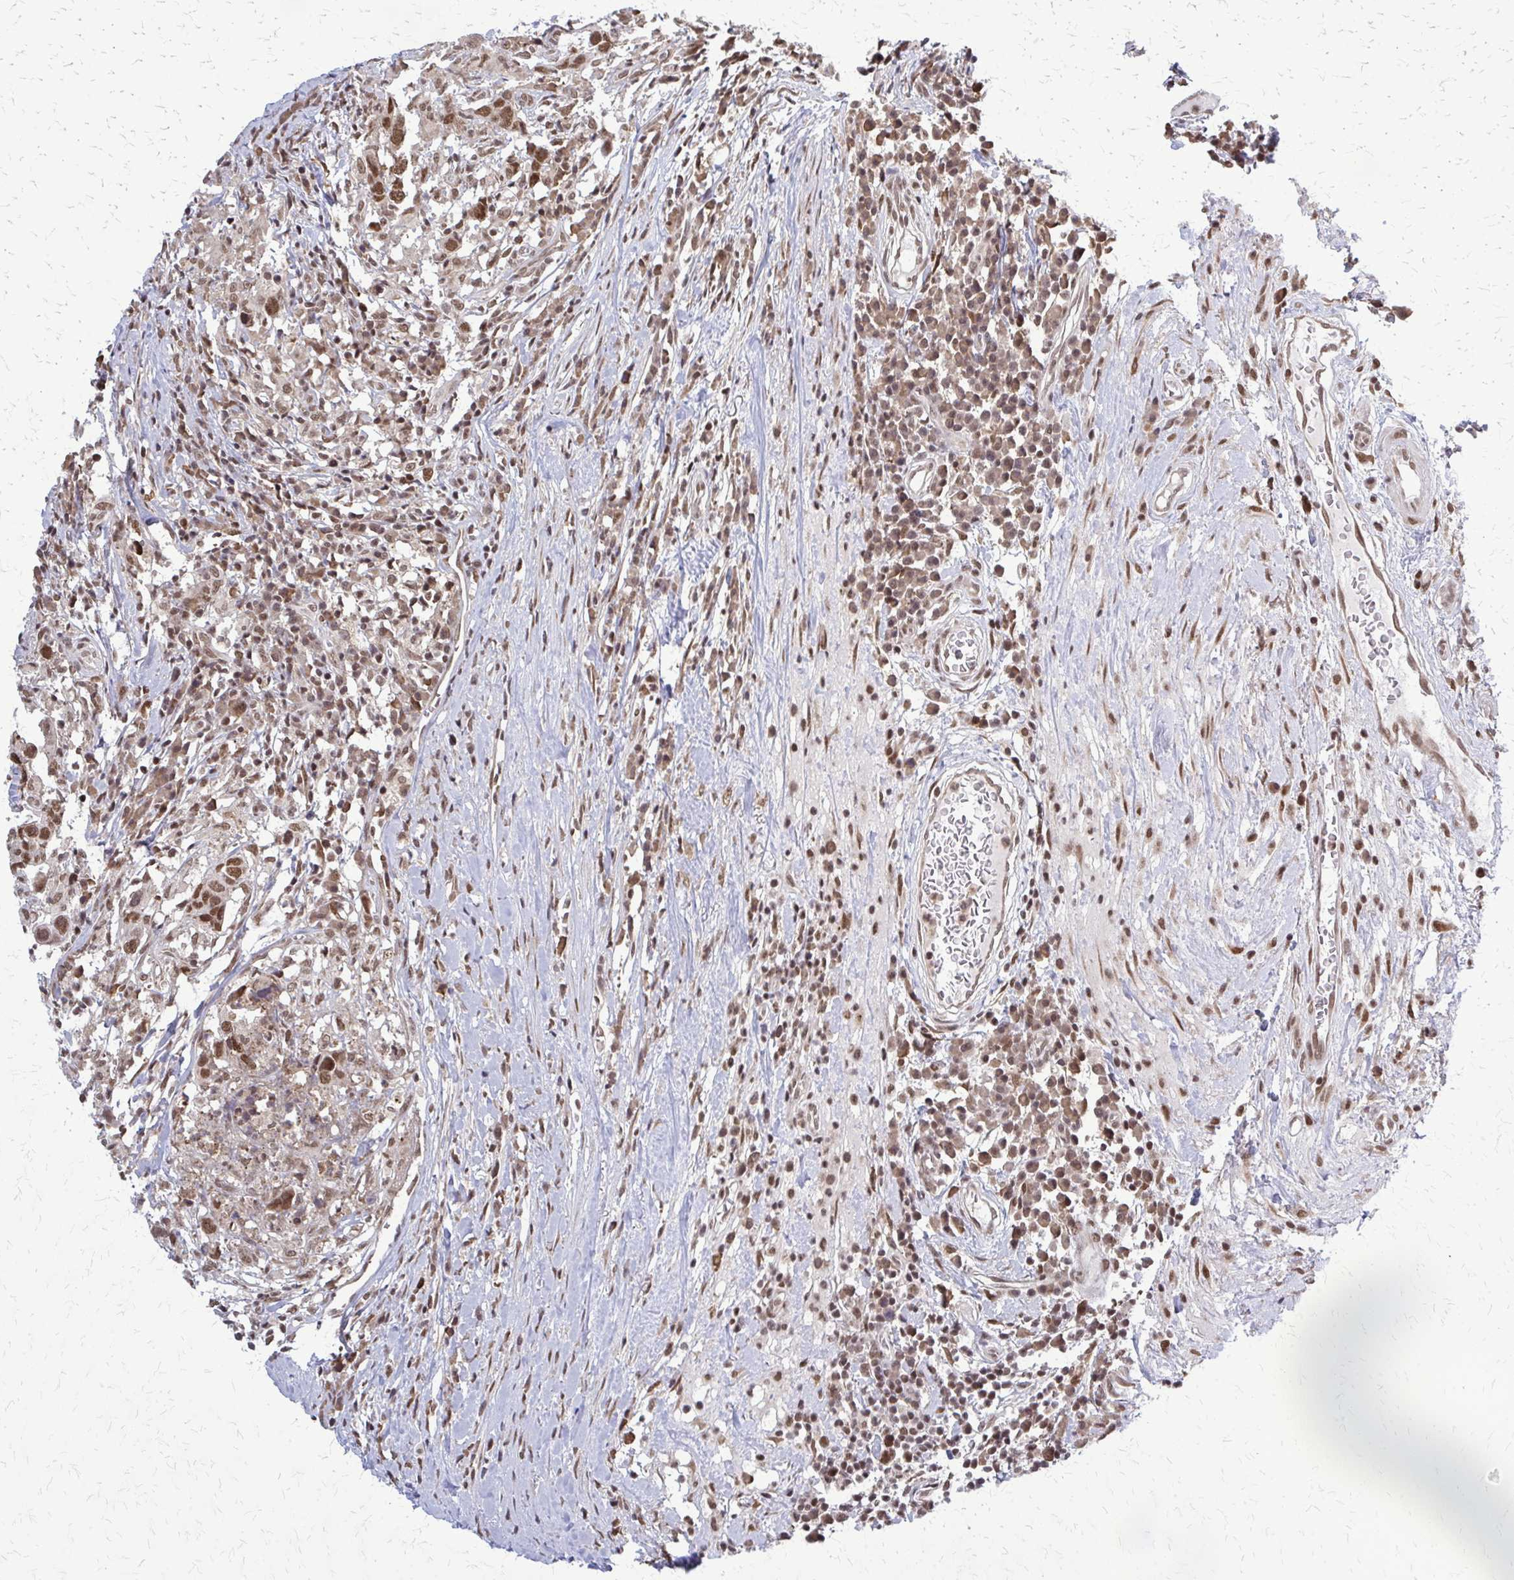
{"staining": {"intensity": "moderate", "quantity": ">75%", "location": "nuclear"}, "tissue": "head and neck cancer", "cell_type": "Tumor cells", "image_type": "cancer", "snomed": [{"axis": "morphology", "description": "Normal tissue, NOS"}, {"axis": "morphology", "description": "Squamous cell carcinoma, NOS"}, {"axis": "topography", "description": "Skeletal muscle"}, {"axis": "topography", "description": "Vascular tissue"}, {"axis": "topography", "description": "Peripheral nerve tissue"}, {"axis": "topography", "description": "Head-Neck"}], "caption": "A brown stain highlights moderate nuclear positivity of a protein in head and neck squamous cell carcinoma tumor cells.", "gene": "HDAC3", "patient": {"sex": "male", "age": 66}}